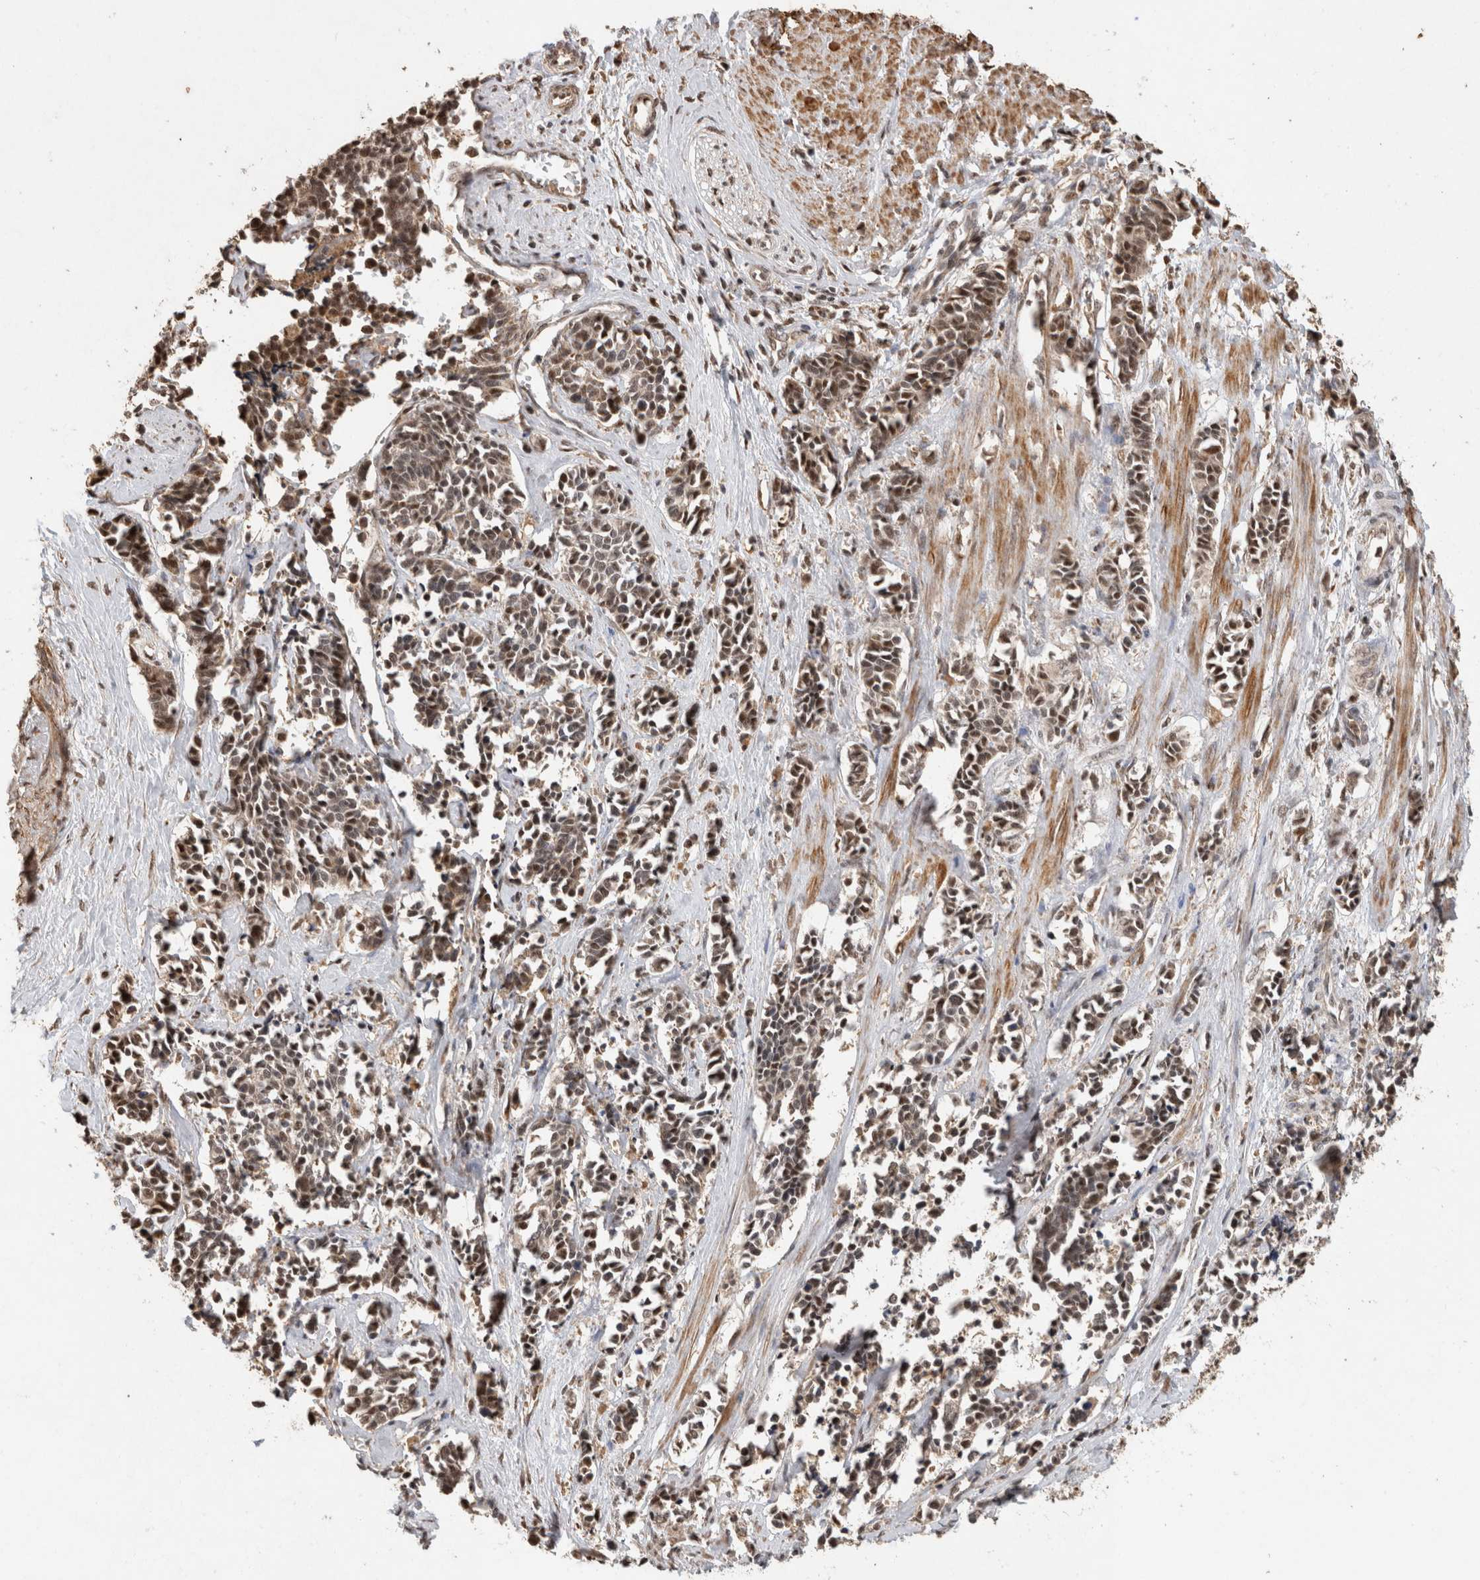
{"staining": {"intensity": "moderate", "quantity": "25%-75%", "location": "nuclear"}, "tissue": "cervical cancer", "cell_type": "Tumor cells", "image_type": "cancer", "snomed": [{"axis": "morphology", "description": "Squamous cell carcinoma, NOS"}, {"axis": "topography", "description": "Cervix"}], "caption": "Immunohistochemistry staining of squamous cell carcinoma (cervical), which demonstrates medium levels of moderate nuclear staining in about 25%-75% of tumor cells indicating moderate nuclear protein positivity. The staining was performed using DAB (3,3'-diaminobenzidine) (brown) for protein detection and nuclei were counterstained in hematoxylin (blue).", "gene": "KEAP1", "patient": {"sex": "female", "age": 35}}